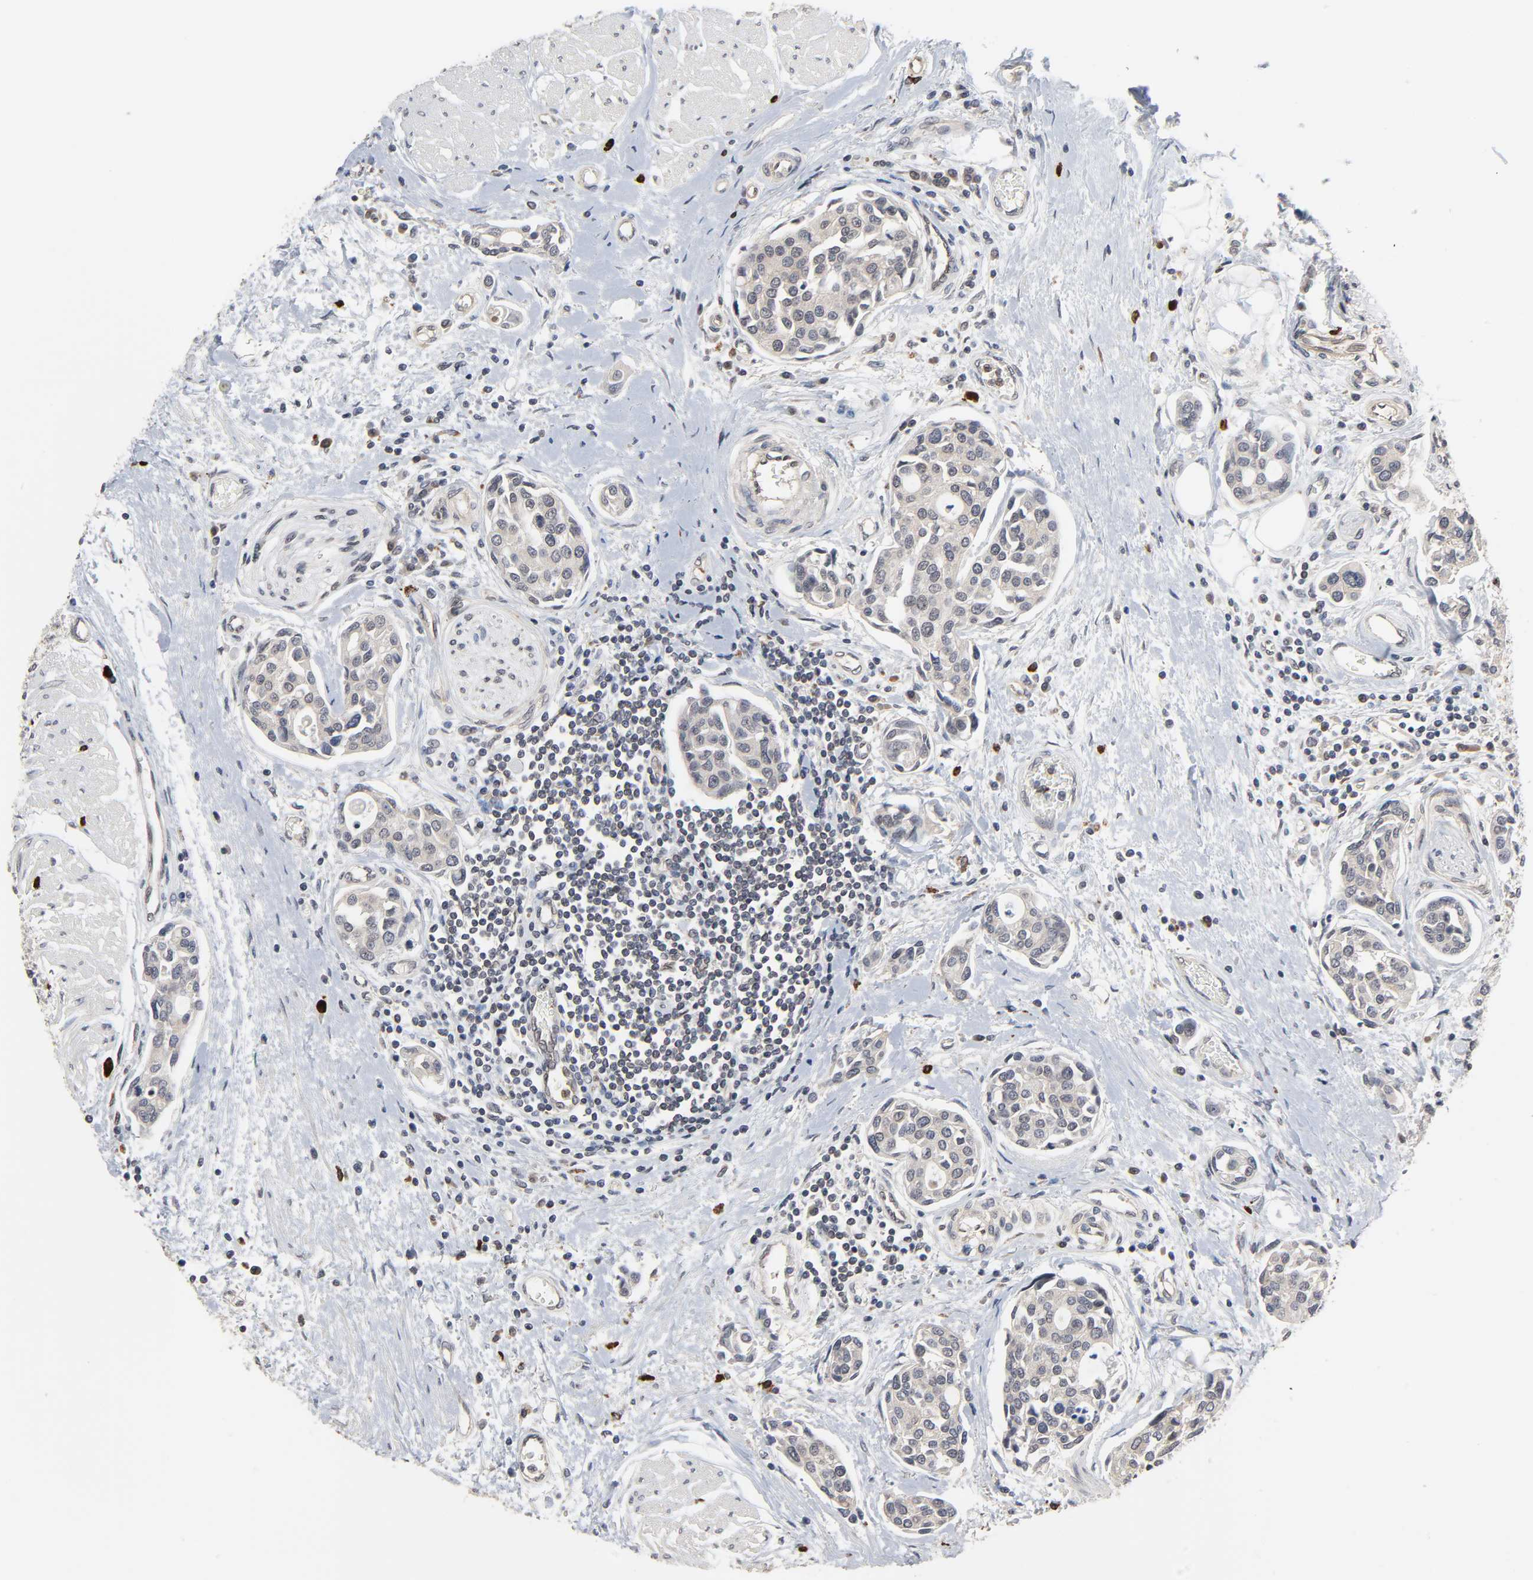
{"staining": {"intensity": "weak", "quantity": ">75%", "location": "cytoplasmic/membranous"}, "tissue": "urothelial cancer", "cell_type": "Tumor cells", "image_type": "cancer", "snomed": [{"axis": "morphology", "description": "Urothelial carcinoma, High grade"}, {"axis": "topography", "description": "Urinary bladder"}], "caption": "High-power microscopy captured an immunohistochemistry (IHC) photomicrograph of urothelial carcinoma (high-grade), revealing weak cytoplasmic/membranous positivity in about >75% of tumor cells.", "gene": "CCDC175", "patient": {"sex": "male", "age": 78}}